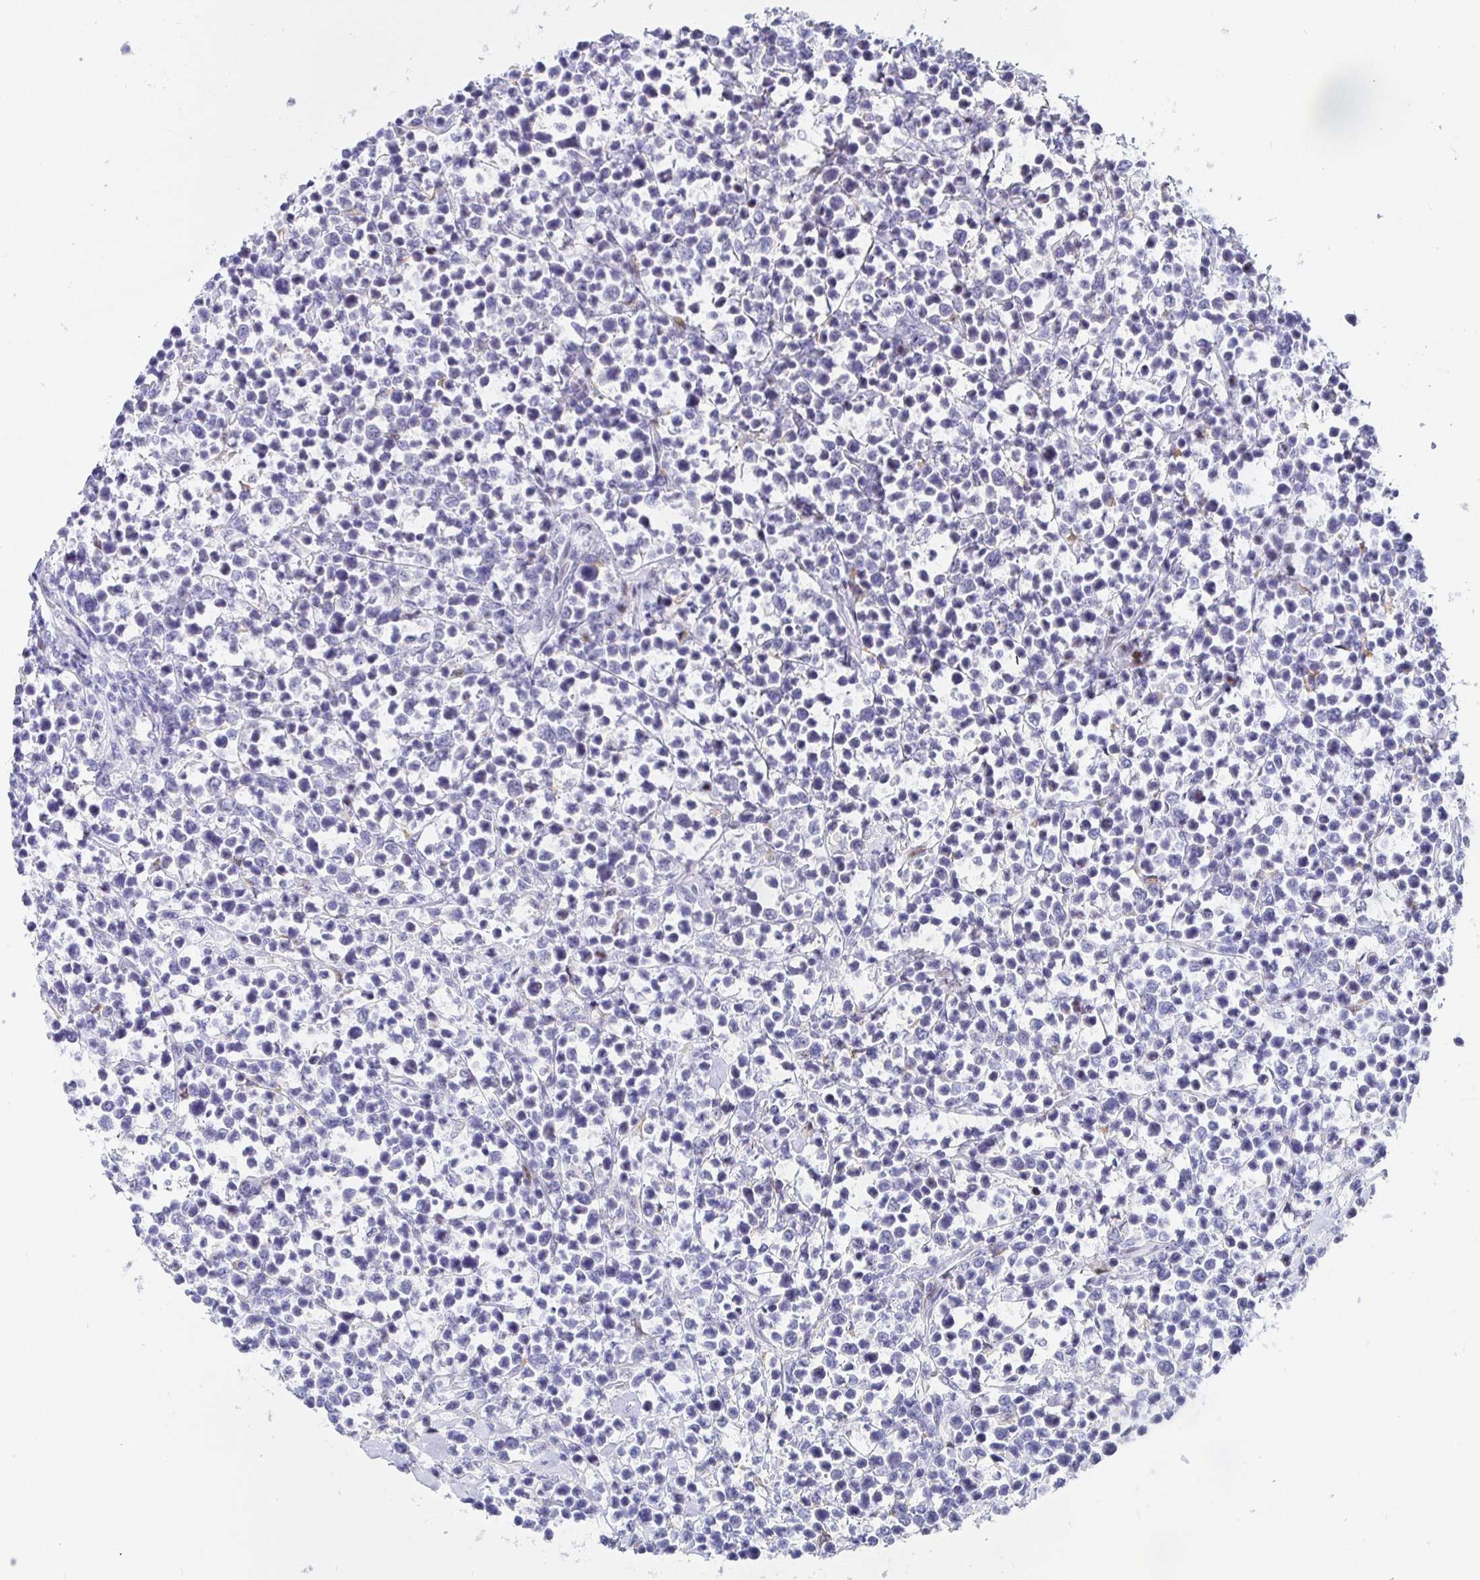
{"staining": {"intensity": "negative", "quantity": "none", "location": "none"}, "tissue": "lymphoma", "cell_type": "Tumor cells", "image_type": "cancer", "snomed": [{"axis": "morphology", "description": "Malignant lymphoma, non-Hodgkin's type, High grade"}, {"axis": "topography", "description": "Soft tissue"}], "caption": "An immunohistochemistry (IHC) micrograph of lymphoma is shown. There is no staining in tumor cells of lymphoma.", "gene": "KBTBD13", "patient": {"sex": "female", "age": 56}}